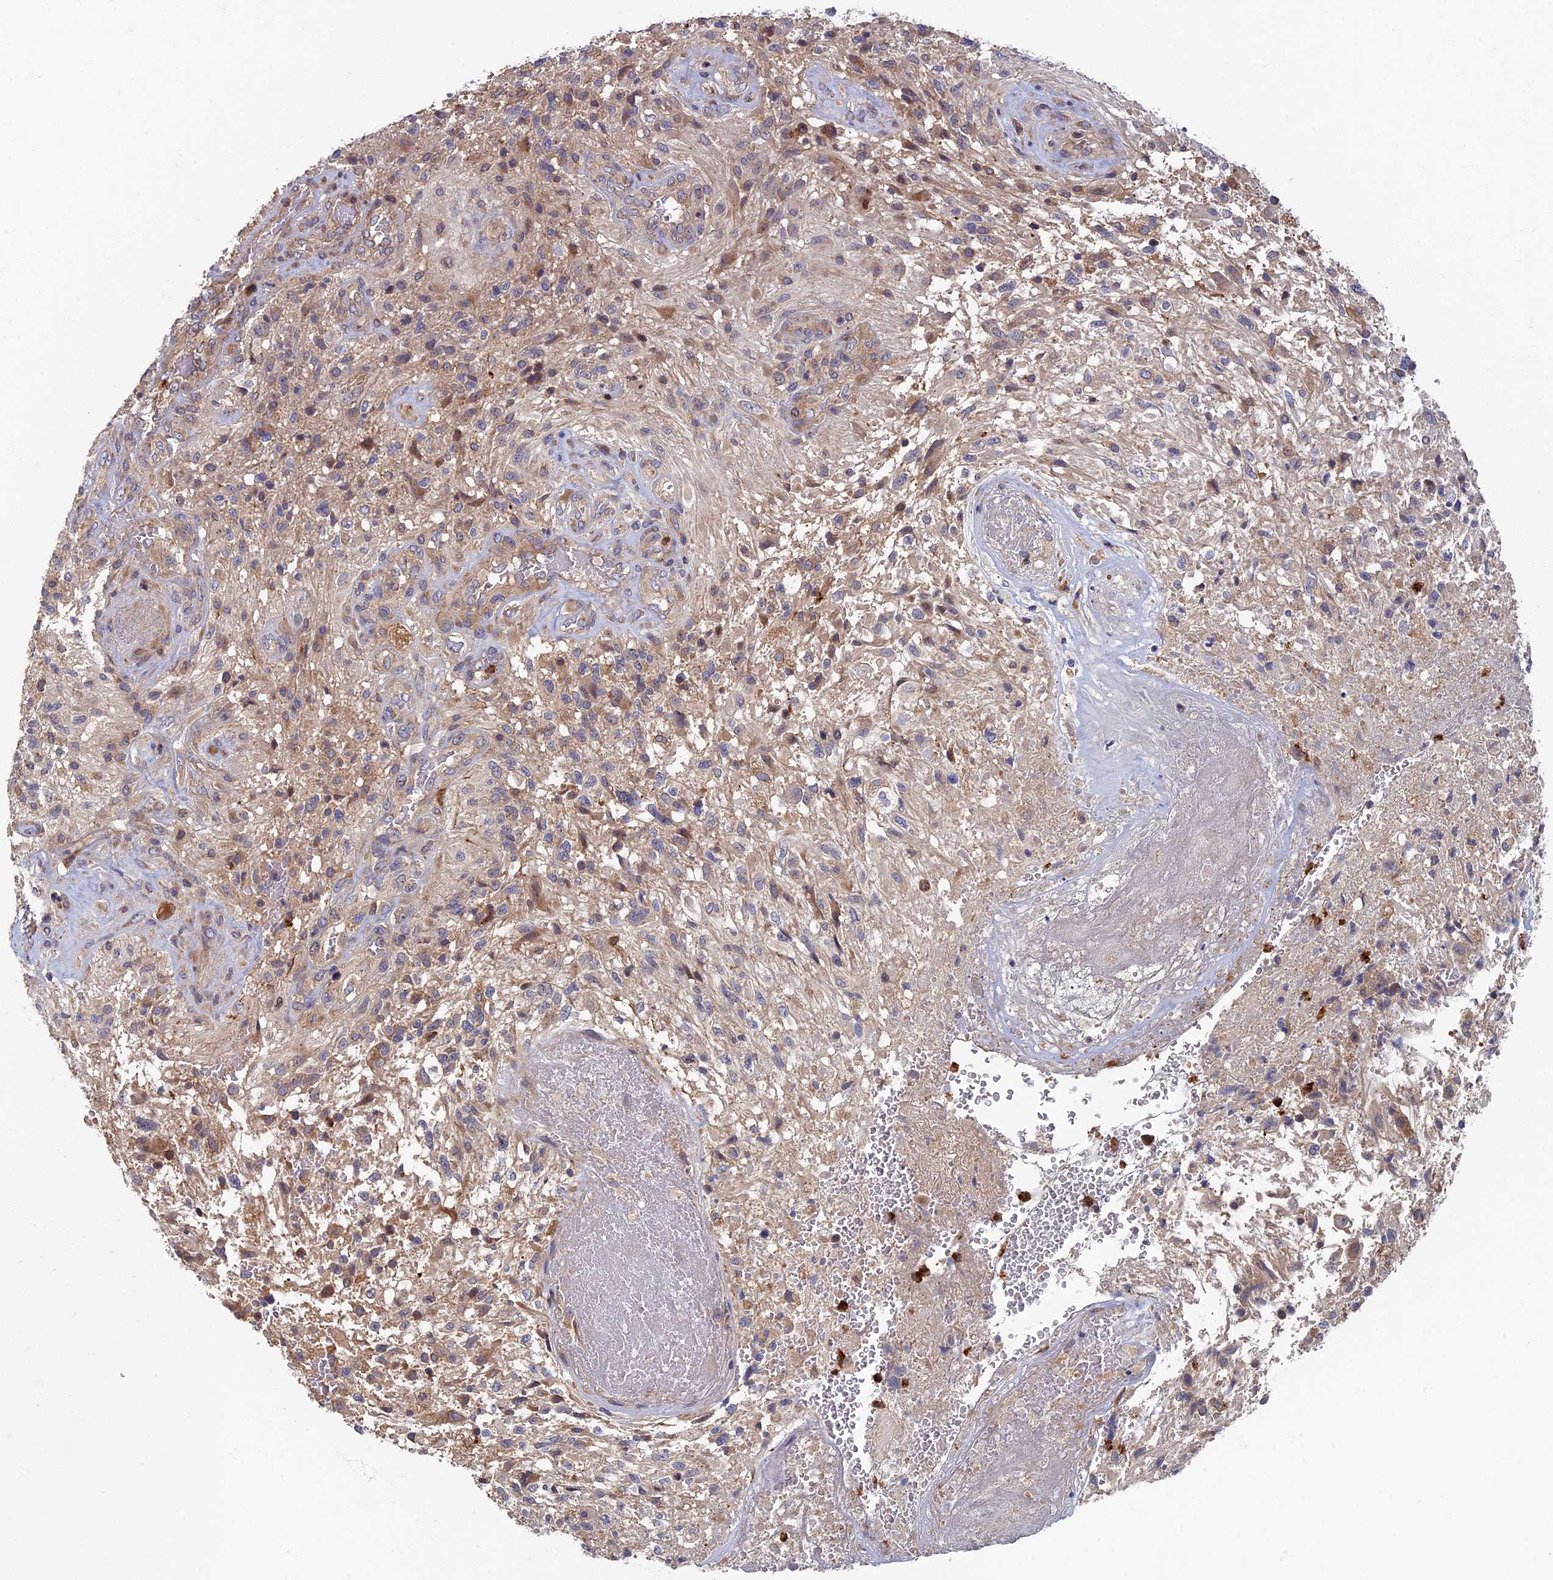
{"staining": {"intensity": "weak", "quantity": "<25%", "location": "cytoplasmic/membranous"}, "tissue": "glioma", "cell_type": "Tumor cells", "image_type": "cancer", "snomed": [{"axis": "morphology", "description": "Glioma, malignant, High grade"}, {"axis": "topography", "description": "Brain"}], "caption": "High-grade glioma (malignant) was stained to show a protein in brown. There is no significant staining in tumor cells.", "gene": "TNK2", "patient": {"sex": "male", "age": 56}}